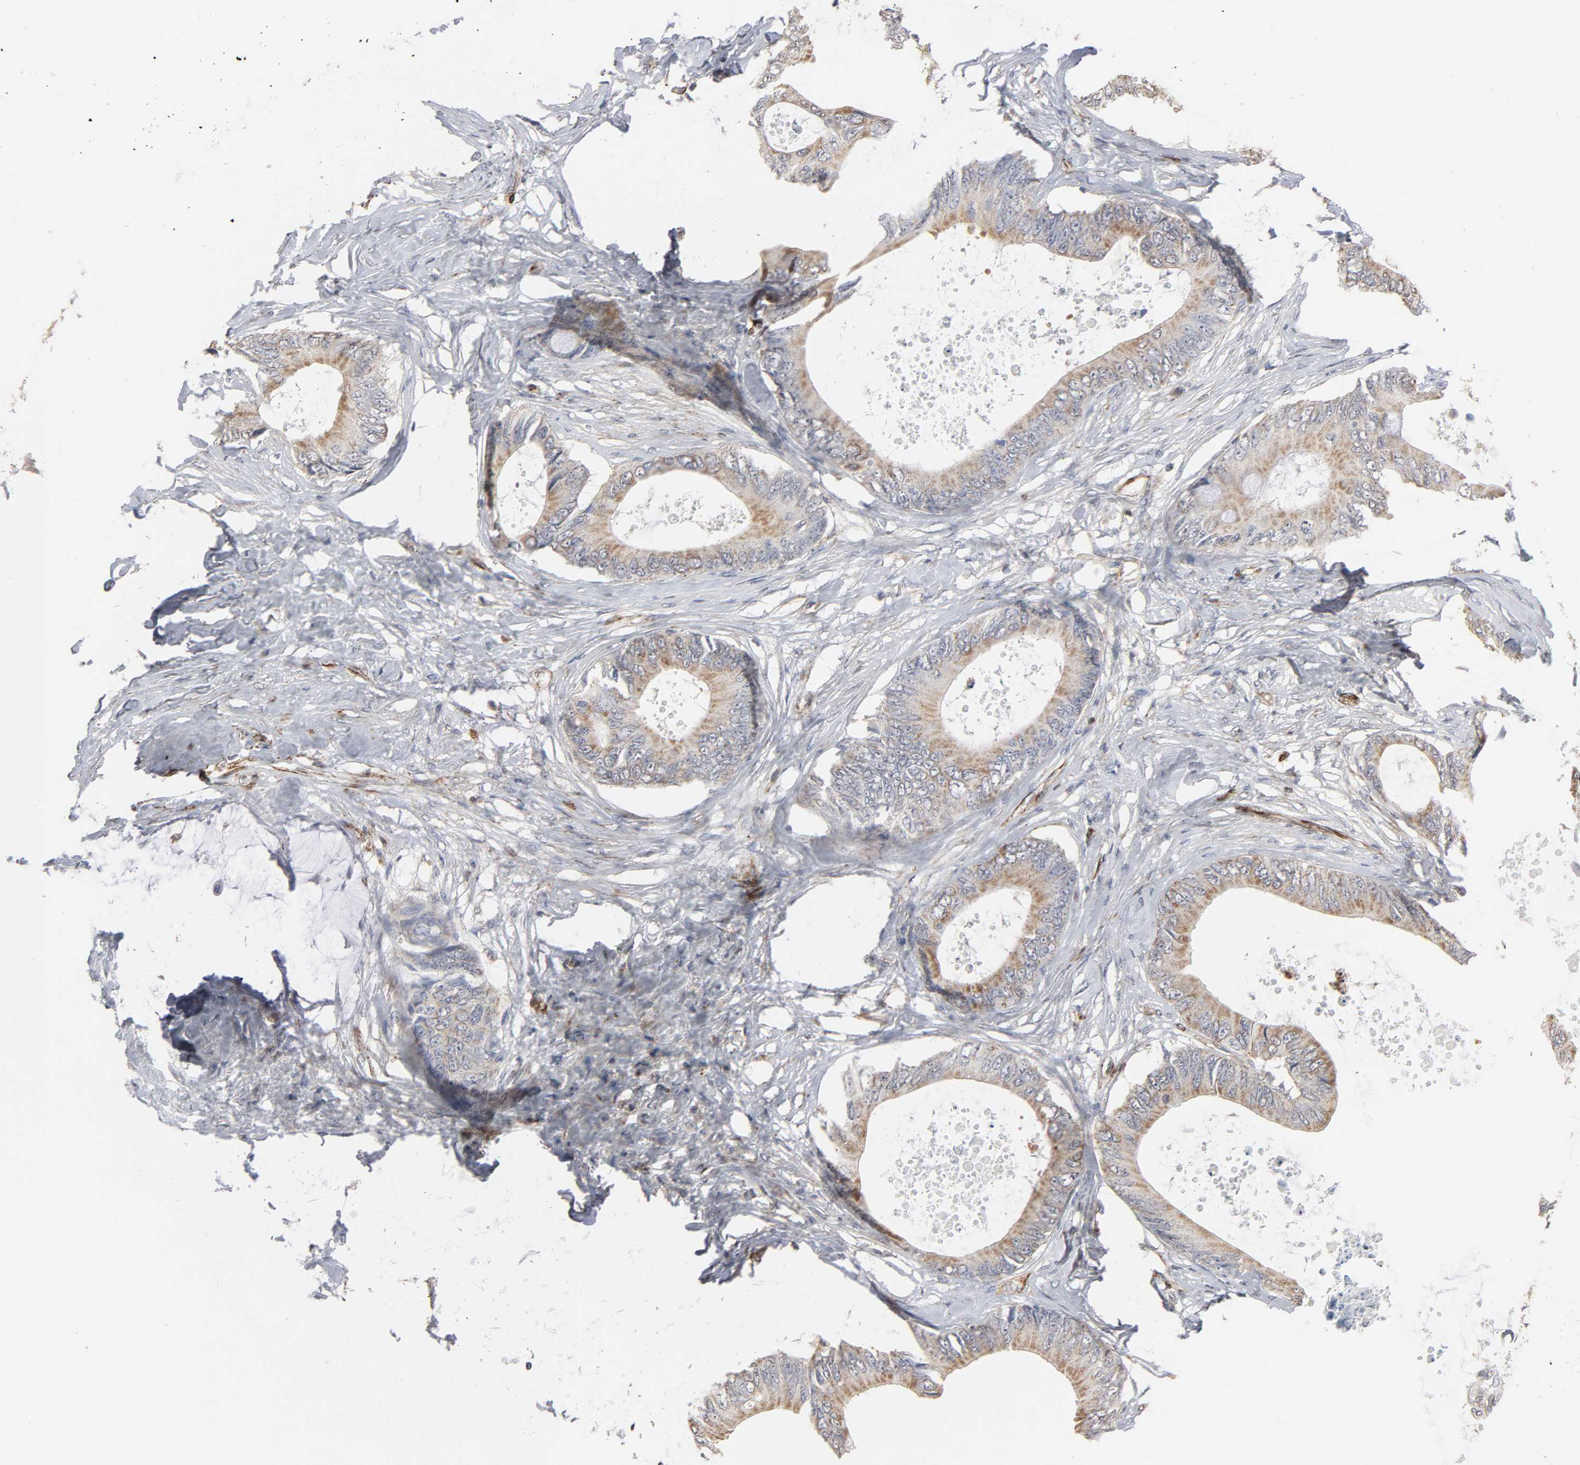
{"staining": {"intensity": "weak", "quantity": ">75%", "location": "cytoplasmic/membranous"}, "tissue": "colorectal cancer", "cell_type": "Tumor cells", "image_type": "cancer", "snomed": [{"axis": "morphology", "description": "Normal tissue, NOS"}, {"axis": "morphology", "description": "Adenocarcinoma, NOS"}, {"axis": "topography", "description": "Rectum"}, {"axis": "topography", "description": "Peripheral nerve tissue"}], "caption": "A brown stain highlights weak cytoplasmic/membranous positivity of a protein in colorectal cancer (adenocarcinoma) tumor cells. The protein of interest is stained brown, and the nuclei are stained in blue (DAB (3,3'-diaminobenzidine) IHC with brightfield microscopy, high magnification).", "gene": "GNG2", "patient": {"sex": "female", "age": 77}}